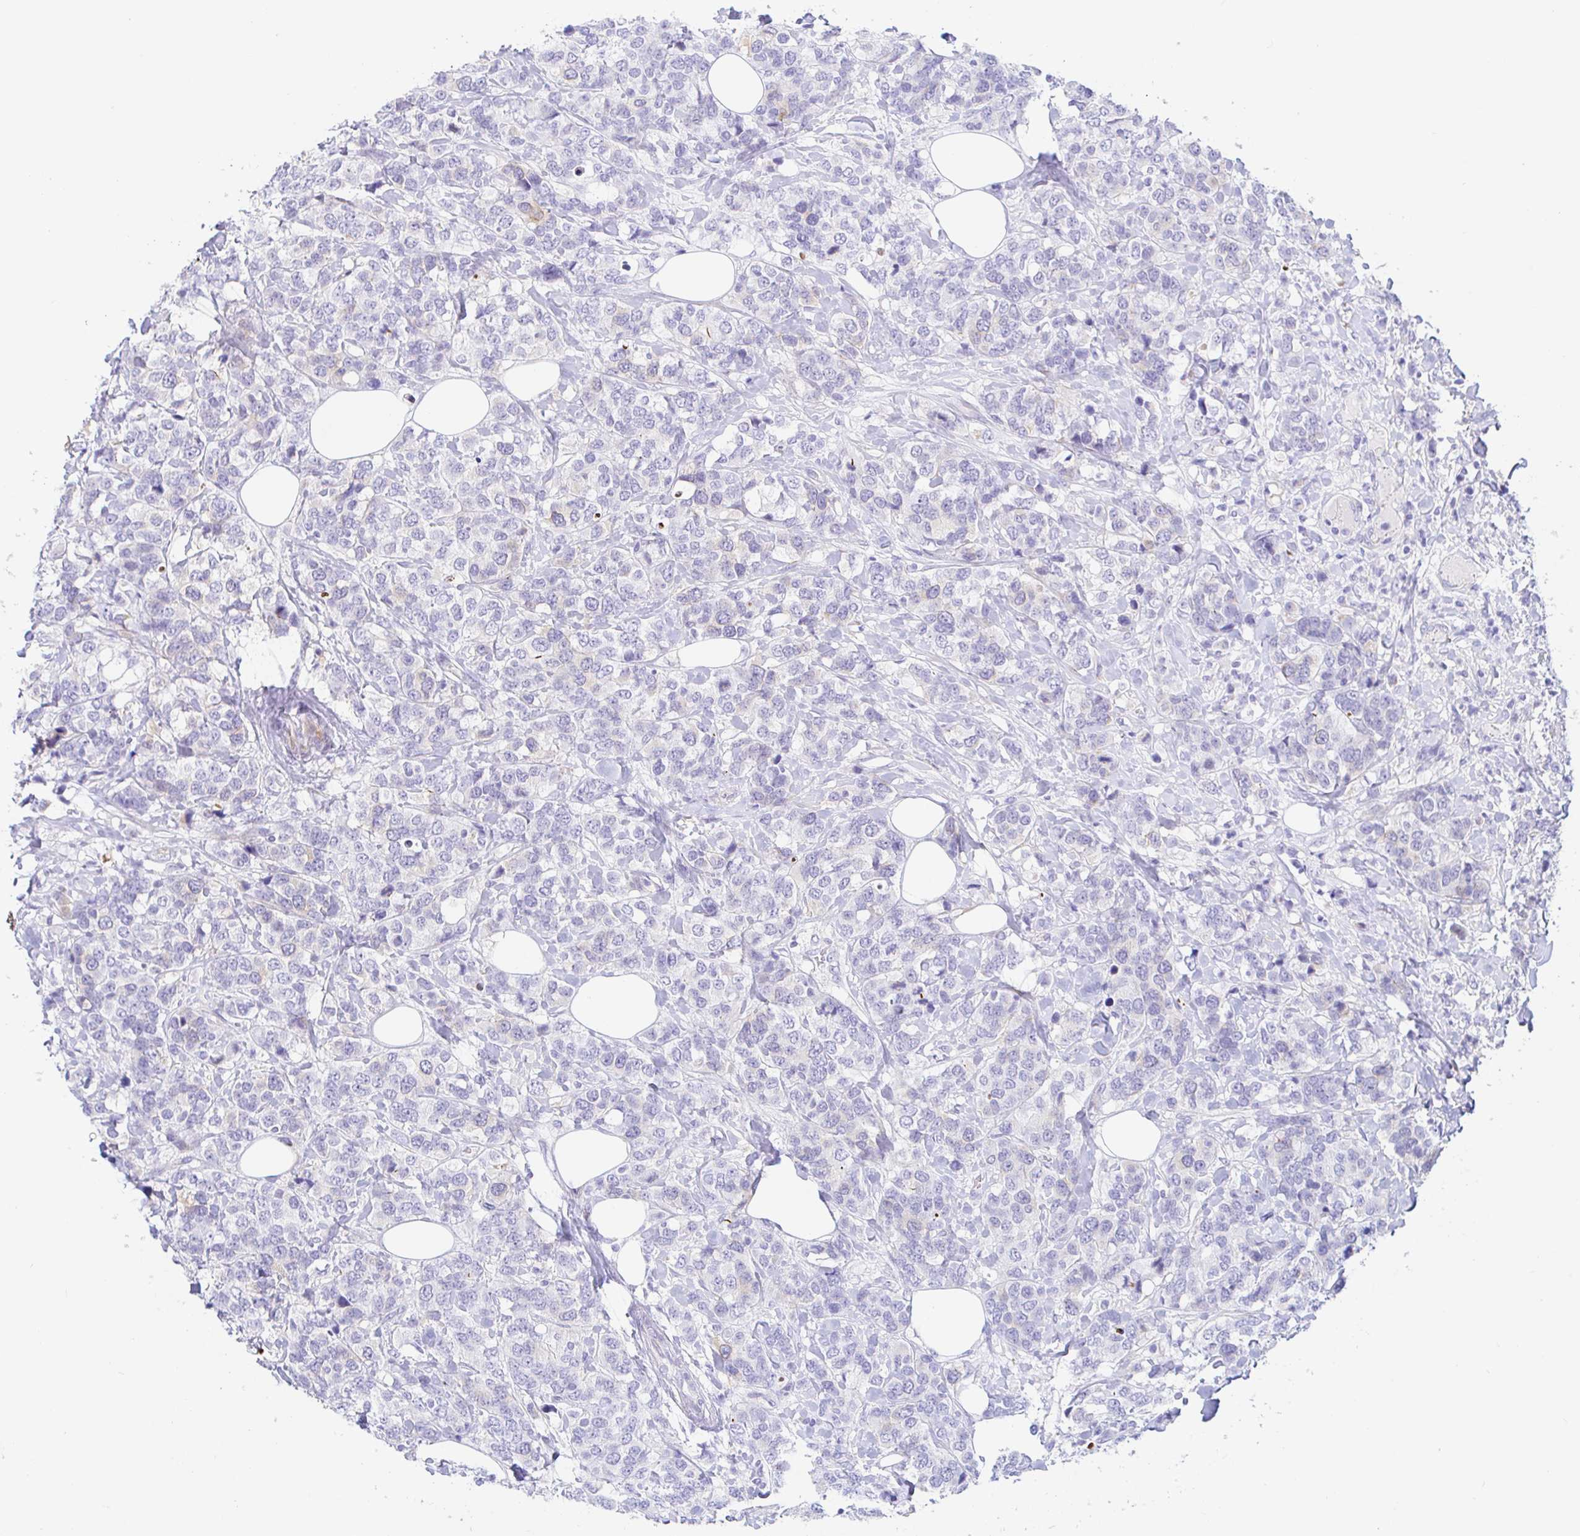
{"staining": {"intensity": "negative", "quantity": "none", "location": "none"}, "tissue": "breast cancer", "cell_type": "Tumor cells", "image_type": "cancer", "snomed": [{"axis": "morphology", "description": "Lobular carcinoma"}, {"axis": "topography", "description": "Breast"}], "caption": "Tumor cells are negative for brown protein staining in breast cancer.", "gene": "PINLYP", "patient": {"sex": "female", "age": 59}}